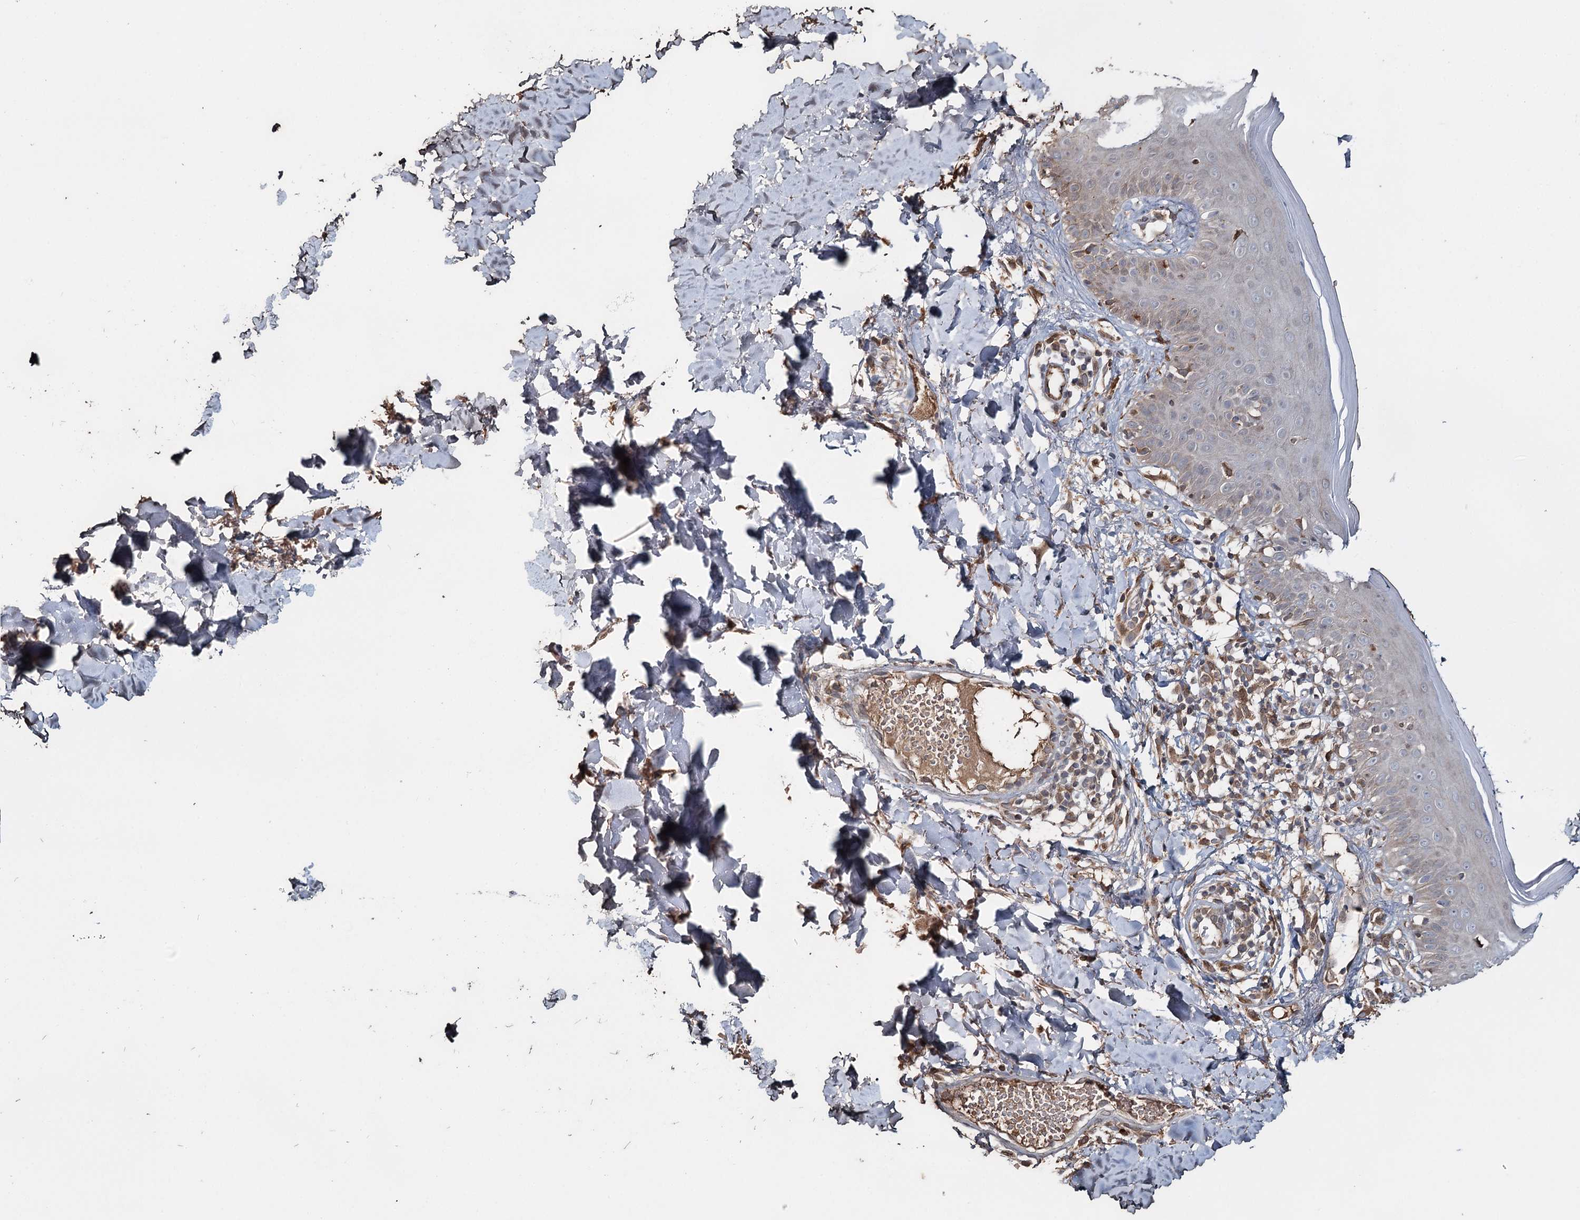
{"staining": {"intensity": "moderate", "quantity": ">75%", "location": "cytoplasmic/membranous"}, "tissue": "skin", "cell_type": "Fibroblasts", "image_type": "normal", "snomed": [{"axis": "morphology", "description": "Normal tissue, NOS"}, {"axis": "topography", "description": "Skin"}], "caption": "IHC histopathology image of unremarkable skin: human skin stained using IHC reveals medium levels of moderate protein expression localized specifically in the cytoplasmic/membranous of fibroblasts, appearing as a cytoplasmic/membranous brown color.", "gene": "SYVN1", "patient": {"sex": "male", "age": 52}}